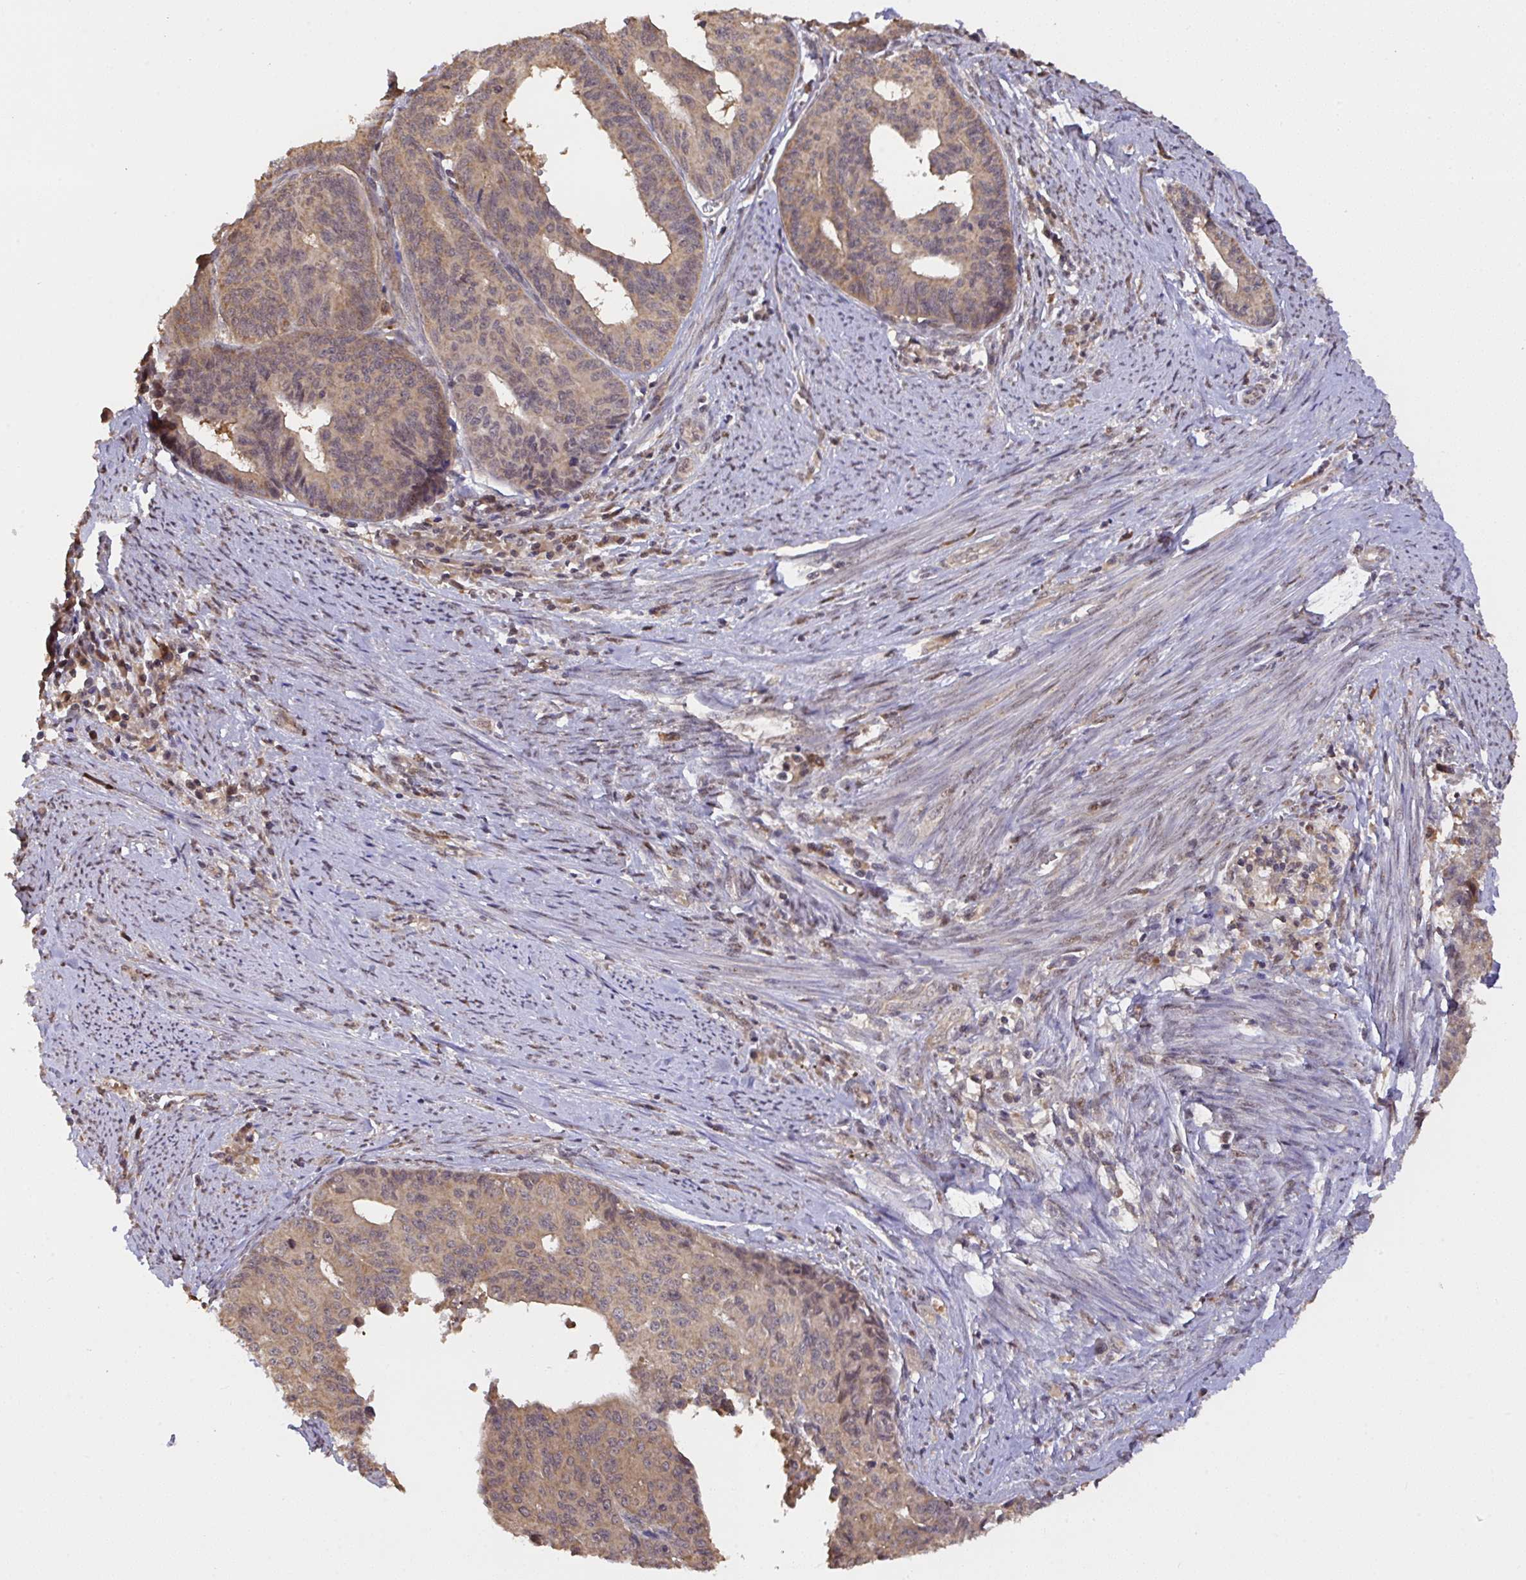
{"staining": {"intensity": "moderate", "quantity": ">75%", "location": "cytoplasmic/membranous"}, "tissue": "endometrial cancer", "cell_type": "Tumor cells", "image_type": "cancer", "snomed": [{"axis": "morphology", "description": "Adenocarcinoma, NOS"}, {"axis": "topography", "description": "Endometrium"}], "caption": "Moderate cytoplasmic/membranous staining is appreciated in about >75% of tumor cells in endometrial cancer.", "gene": "C12orf57", "patient": {"sex": "female", "age": 65}}